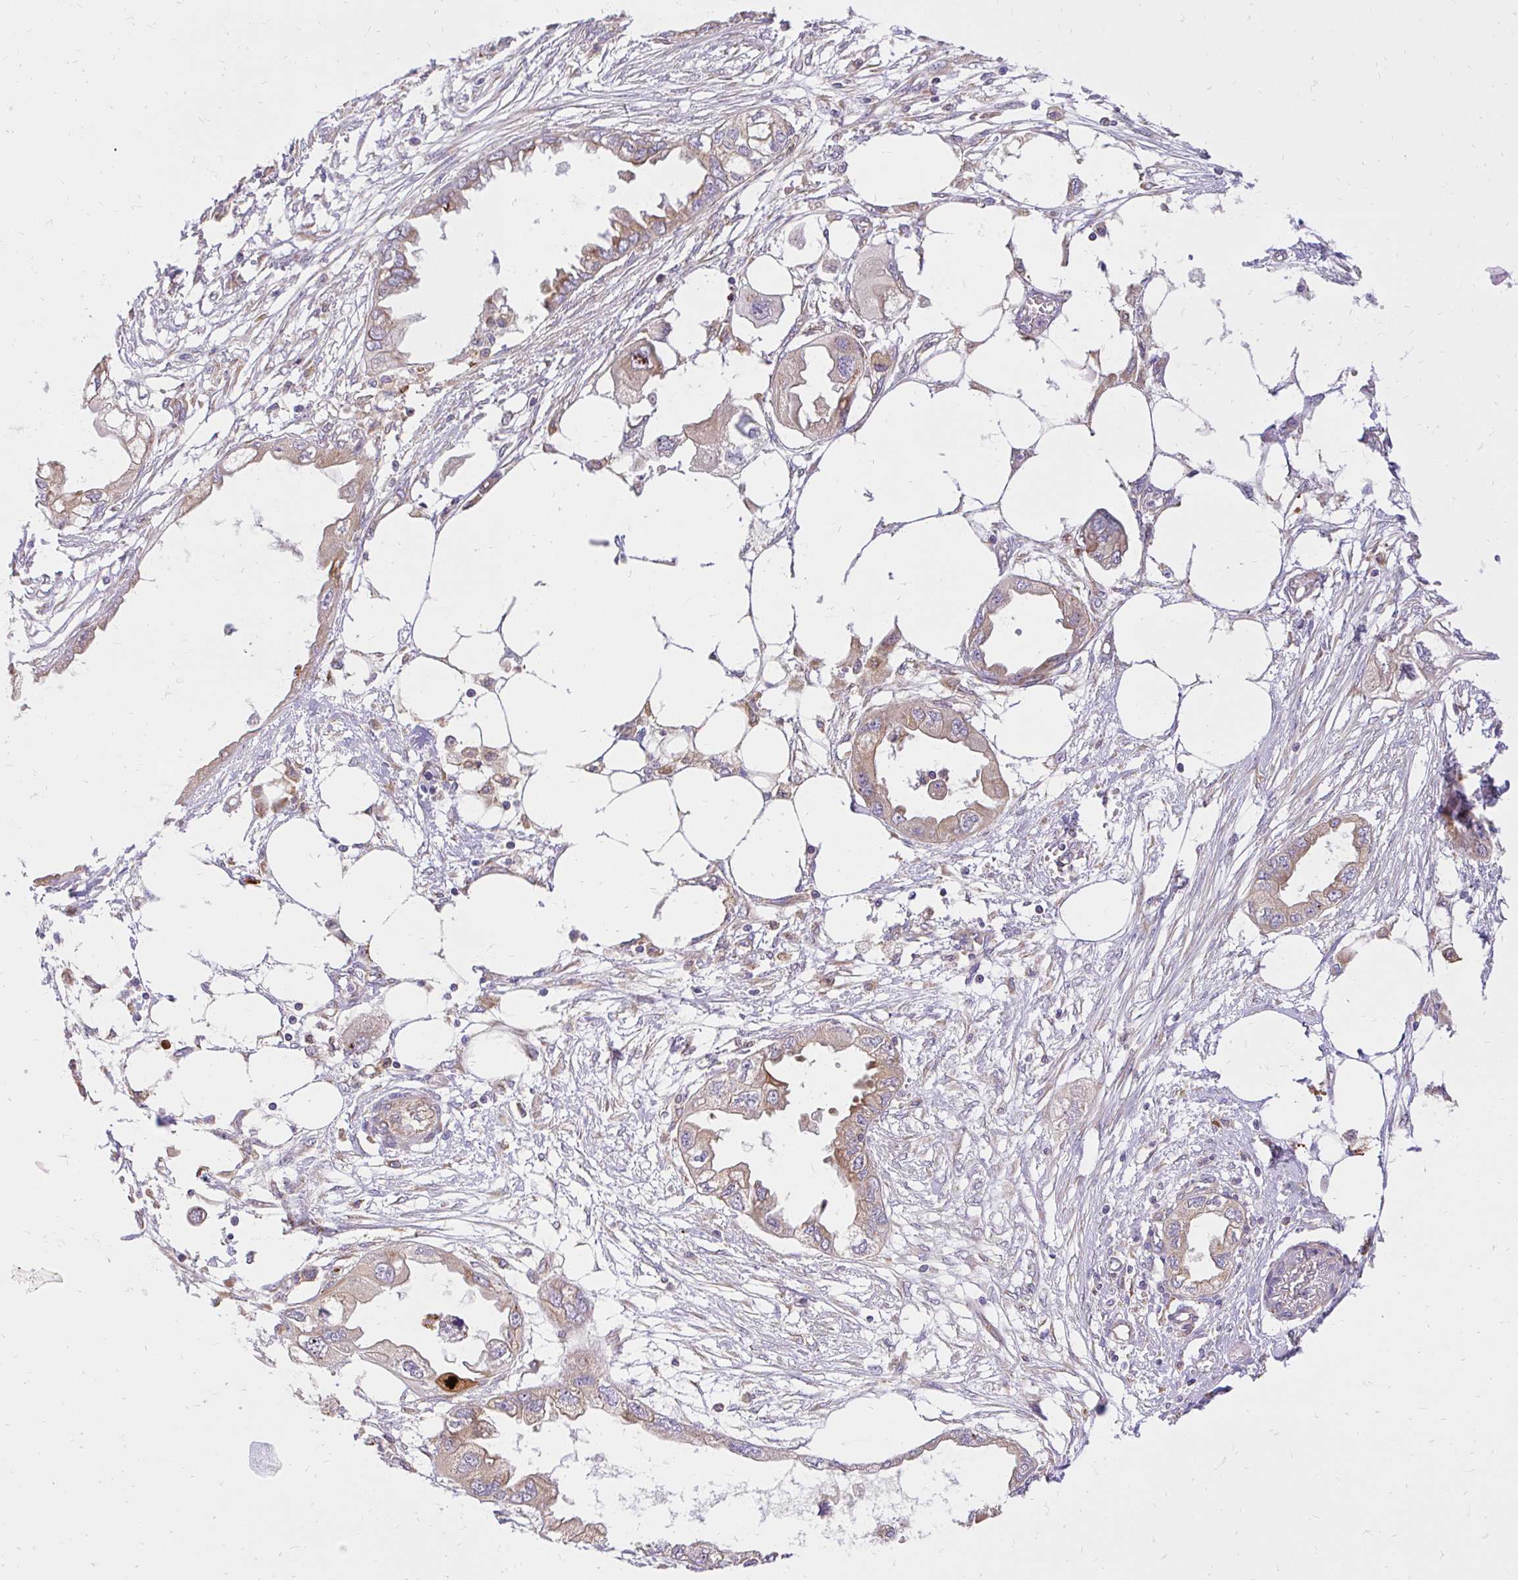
{"staining": {"intensity": "moderate", "quantity": ">75%", "location": "cytoplasmic/membranous"}, "tissue": "endometrial cancer", "cell_type": "Tumor cells", "image_type": "cancer", "snomed": [{"axis": "morphology", "description": "Adenocarcinoma, NOS"}, {"axis": "morphology", "description": "Adenocarcinoma, metastatic, NOS"}, {"axis": "topography", "description": "Adipose tissue"}, {"axis": "topography", "description": "Endometrium"}], "caption": "Protein staining of endometrial cancer (metastatic adenocarcinoma) tissue exhibits moderate cytoplasmic/membranous expression in about >75% of tumor cells.", "gene": "NAALAD2", "patient": {"sex": "female", "age": 67}}